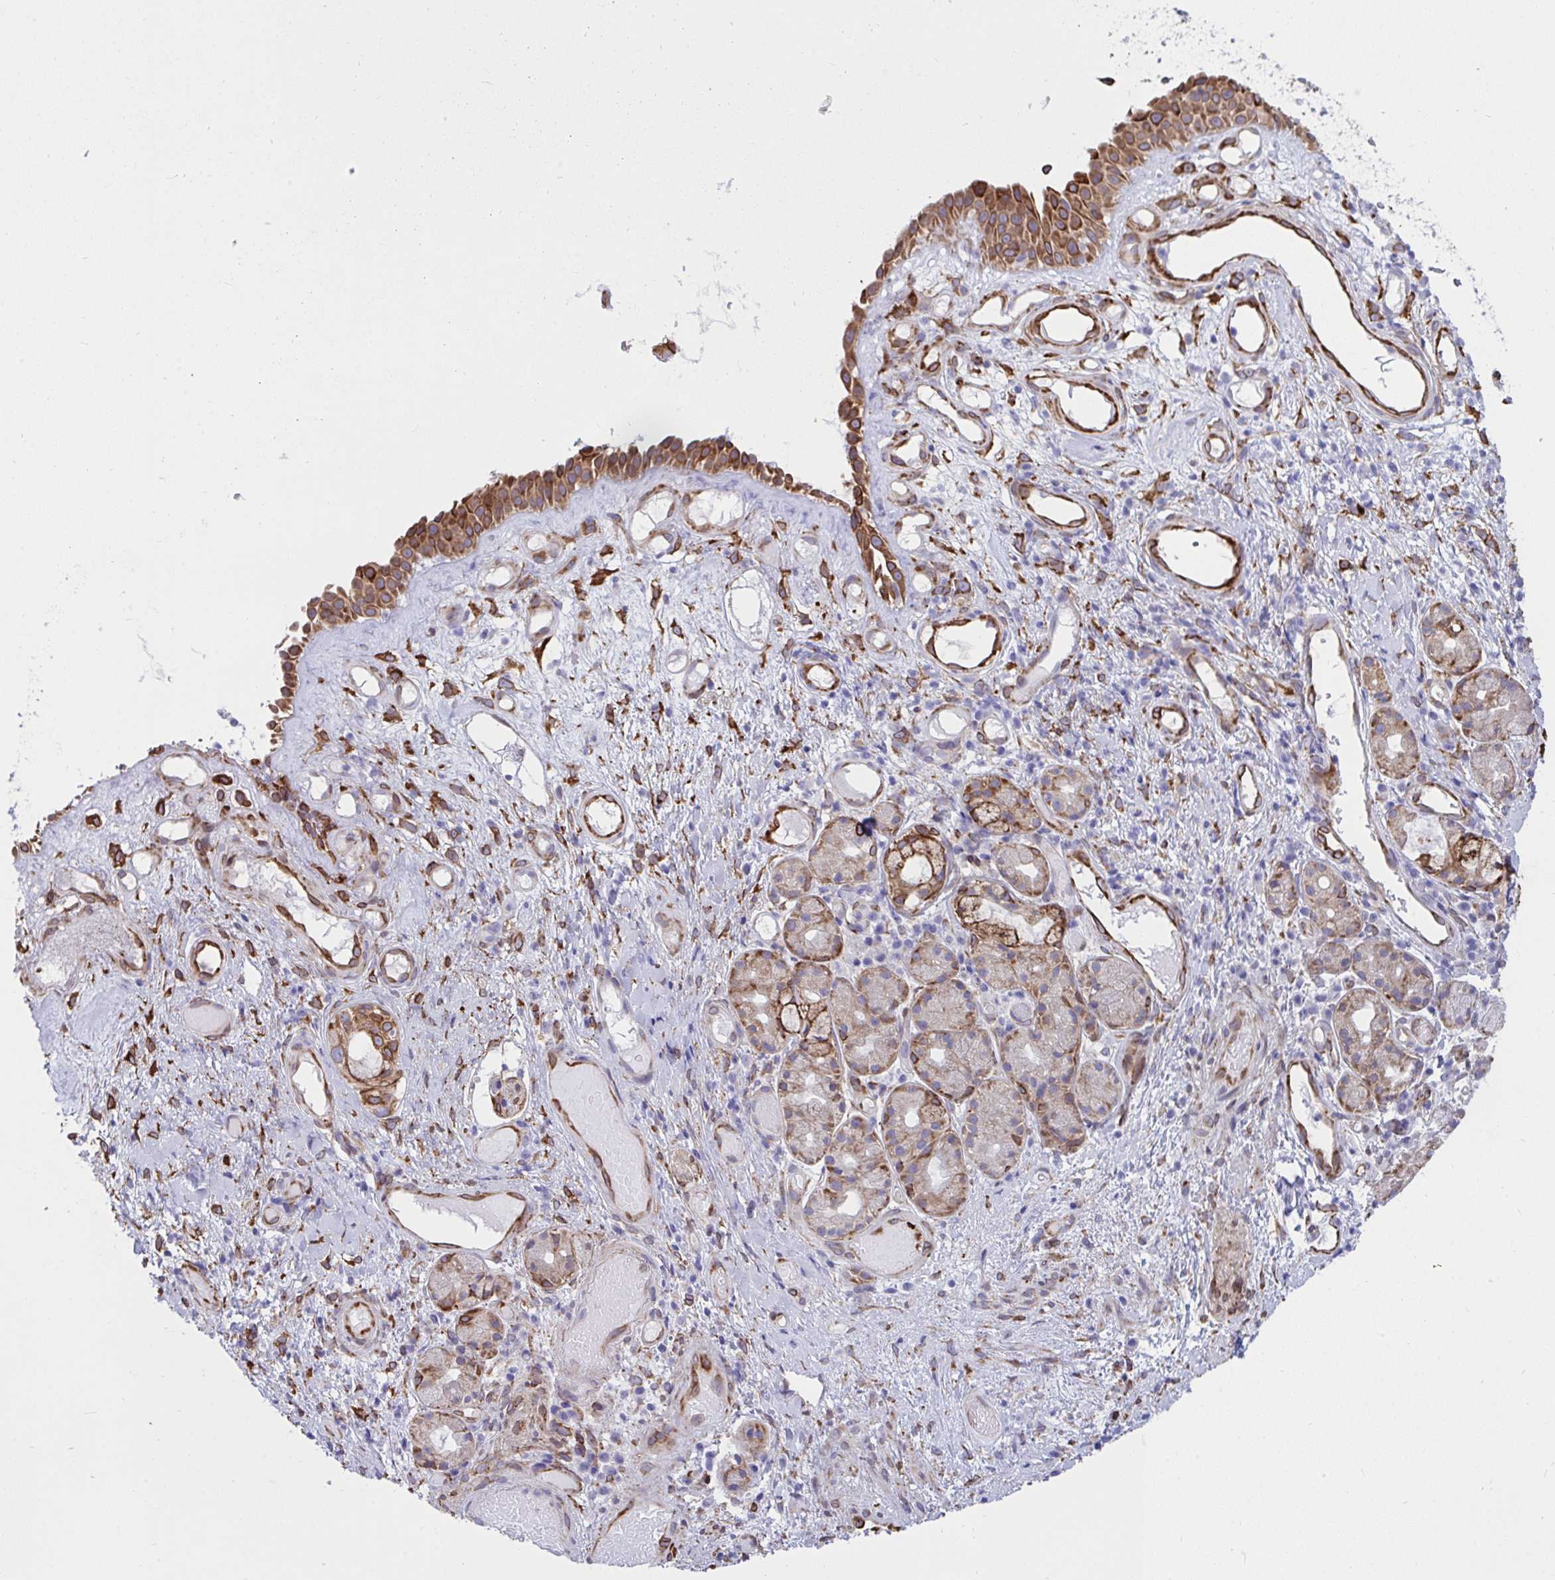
{"staining": {"intensity": "strong", "quantity": ">75%", "location": "cytoplasmic/membranous"}, "tissue": "nasopharynx", "cell_type": "Respiratory epithelial cells", "image_type": "normal", "snomed": [{"axis": "morphology", "description": "Normal tissue, NOS"}, {"axis": "morphology", "description": "Inflammation, NOS"}, {"axis": "topography", "description": "Nasopharynx"}], "caption": "A high amount of strong cytoplasmic/membranous positivity is present in about >75% of respiratory epithelial cells in normal nasopharynx. Ihc stains the protein of interest in brown and the nuclei are stained blue.", "gene": "ASPH", "patient": {"sex": "male", "age": 54}}